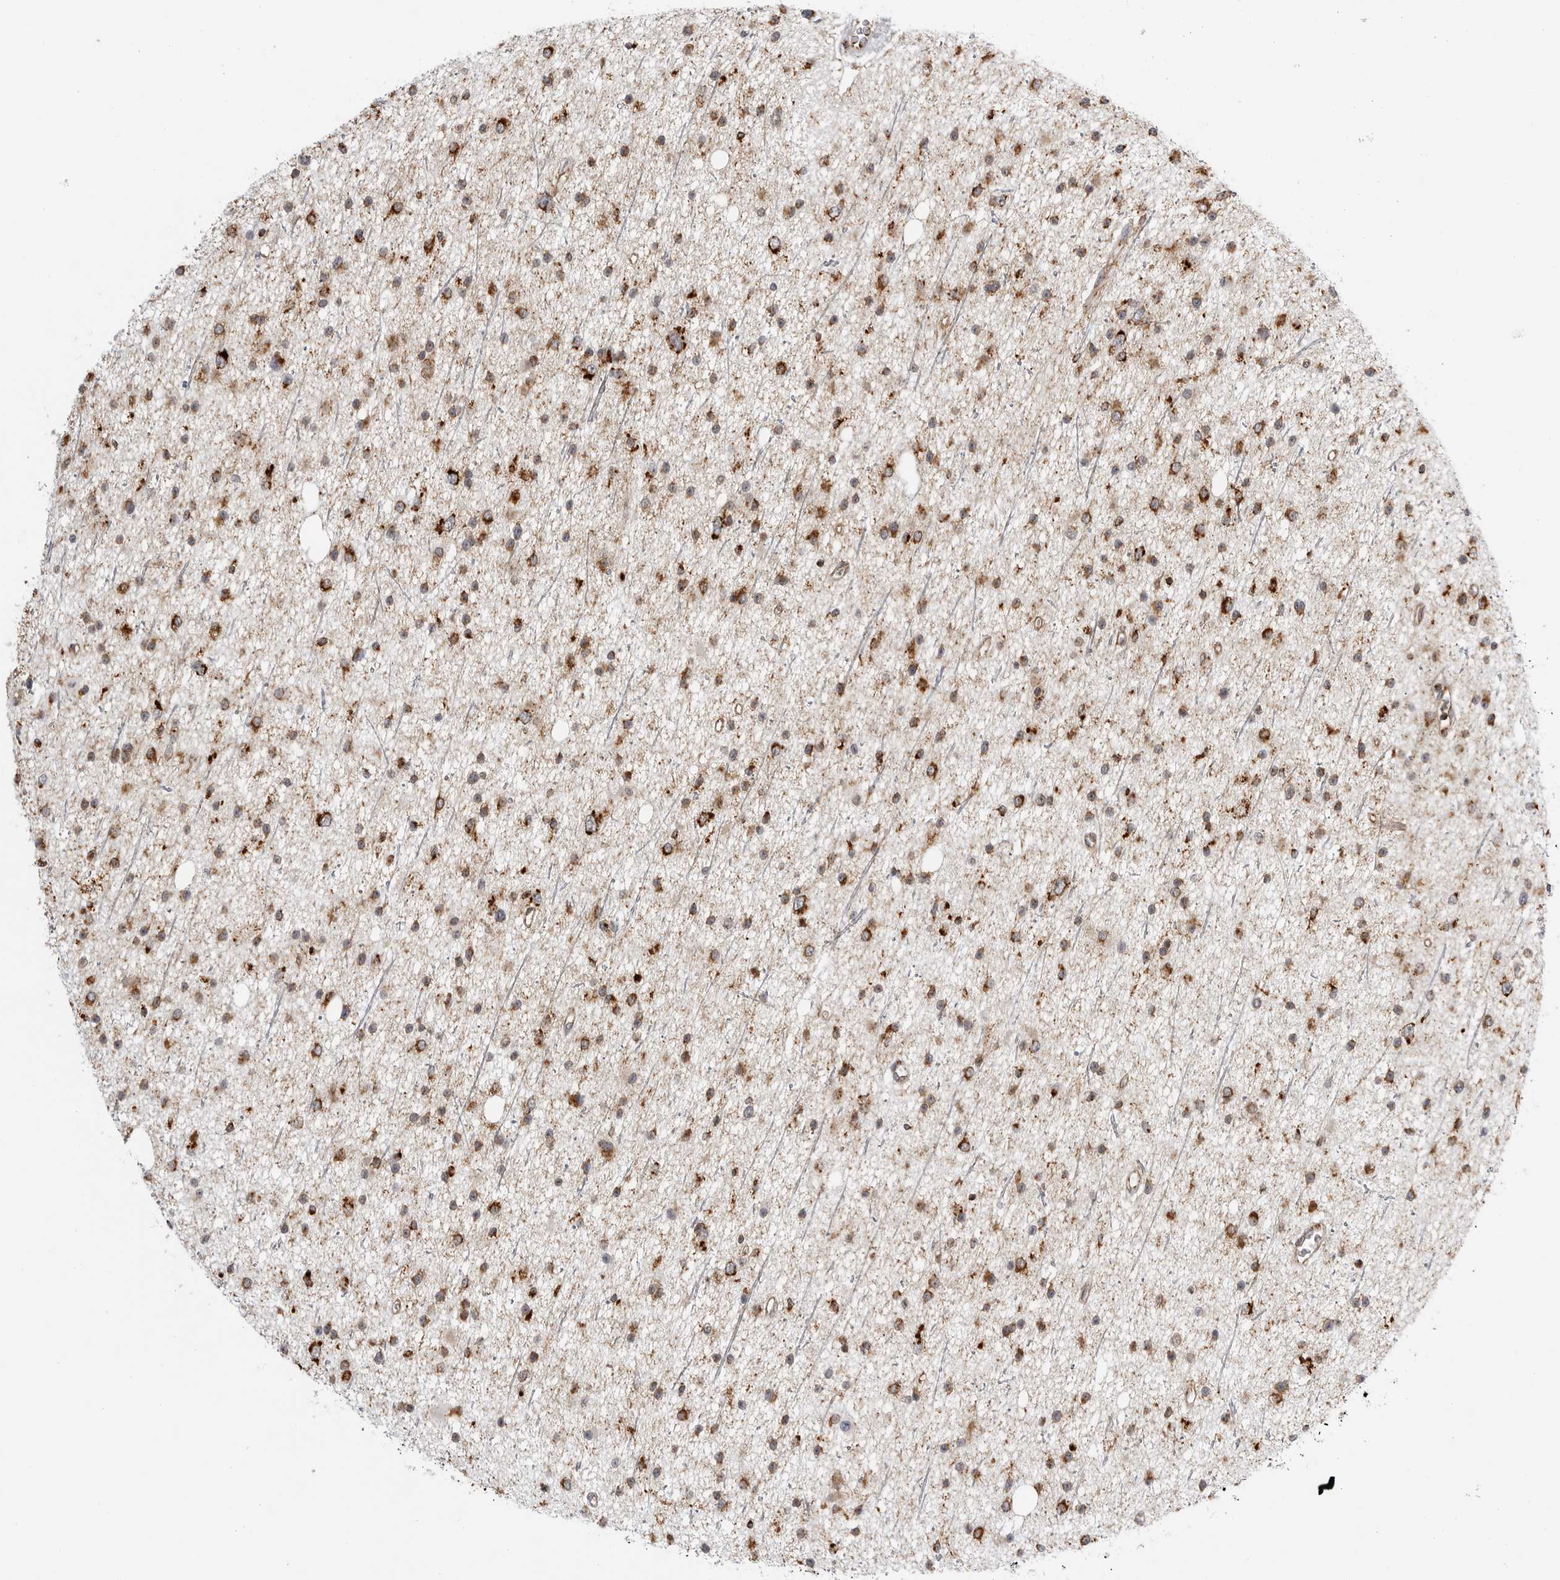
{"staining": {"intensity": "strong", "quantity": ">75%", "location": "cytoplasmic/membranous"}, "tissue": "glioma", "cell_type": "Tumor cells", "image_type": "cancer", "snomed": [{"axis": "morphology", "description": "Glioma, malignant, Low grade"}, {"axis": "topography", "description": "Cerebral cortex"}], "caption": "Human malignant low-grade glioma stained with a protein marker demonstrates strong staining in tumor cells.", "gene": "COX5A", "patient": {"sex": "female", "age": 39}}